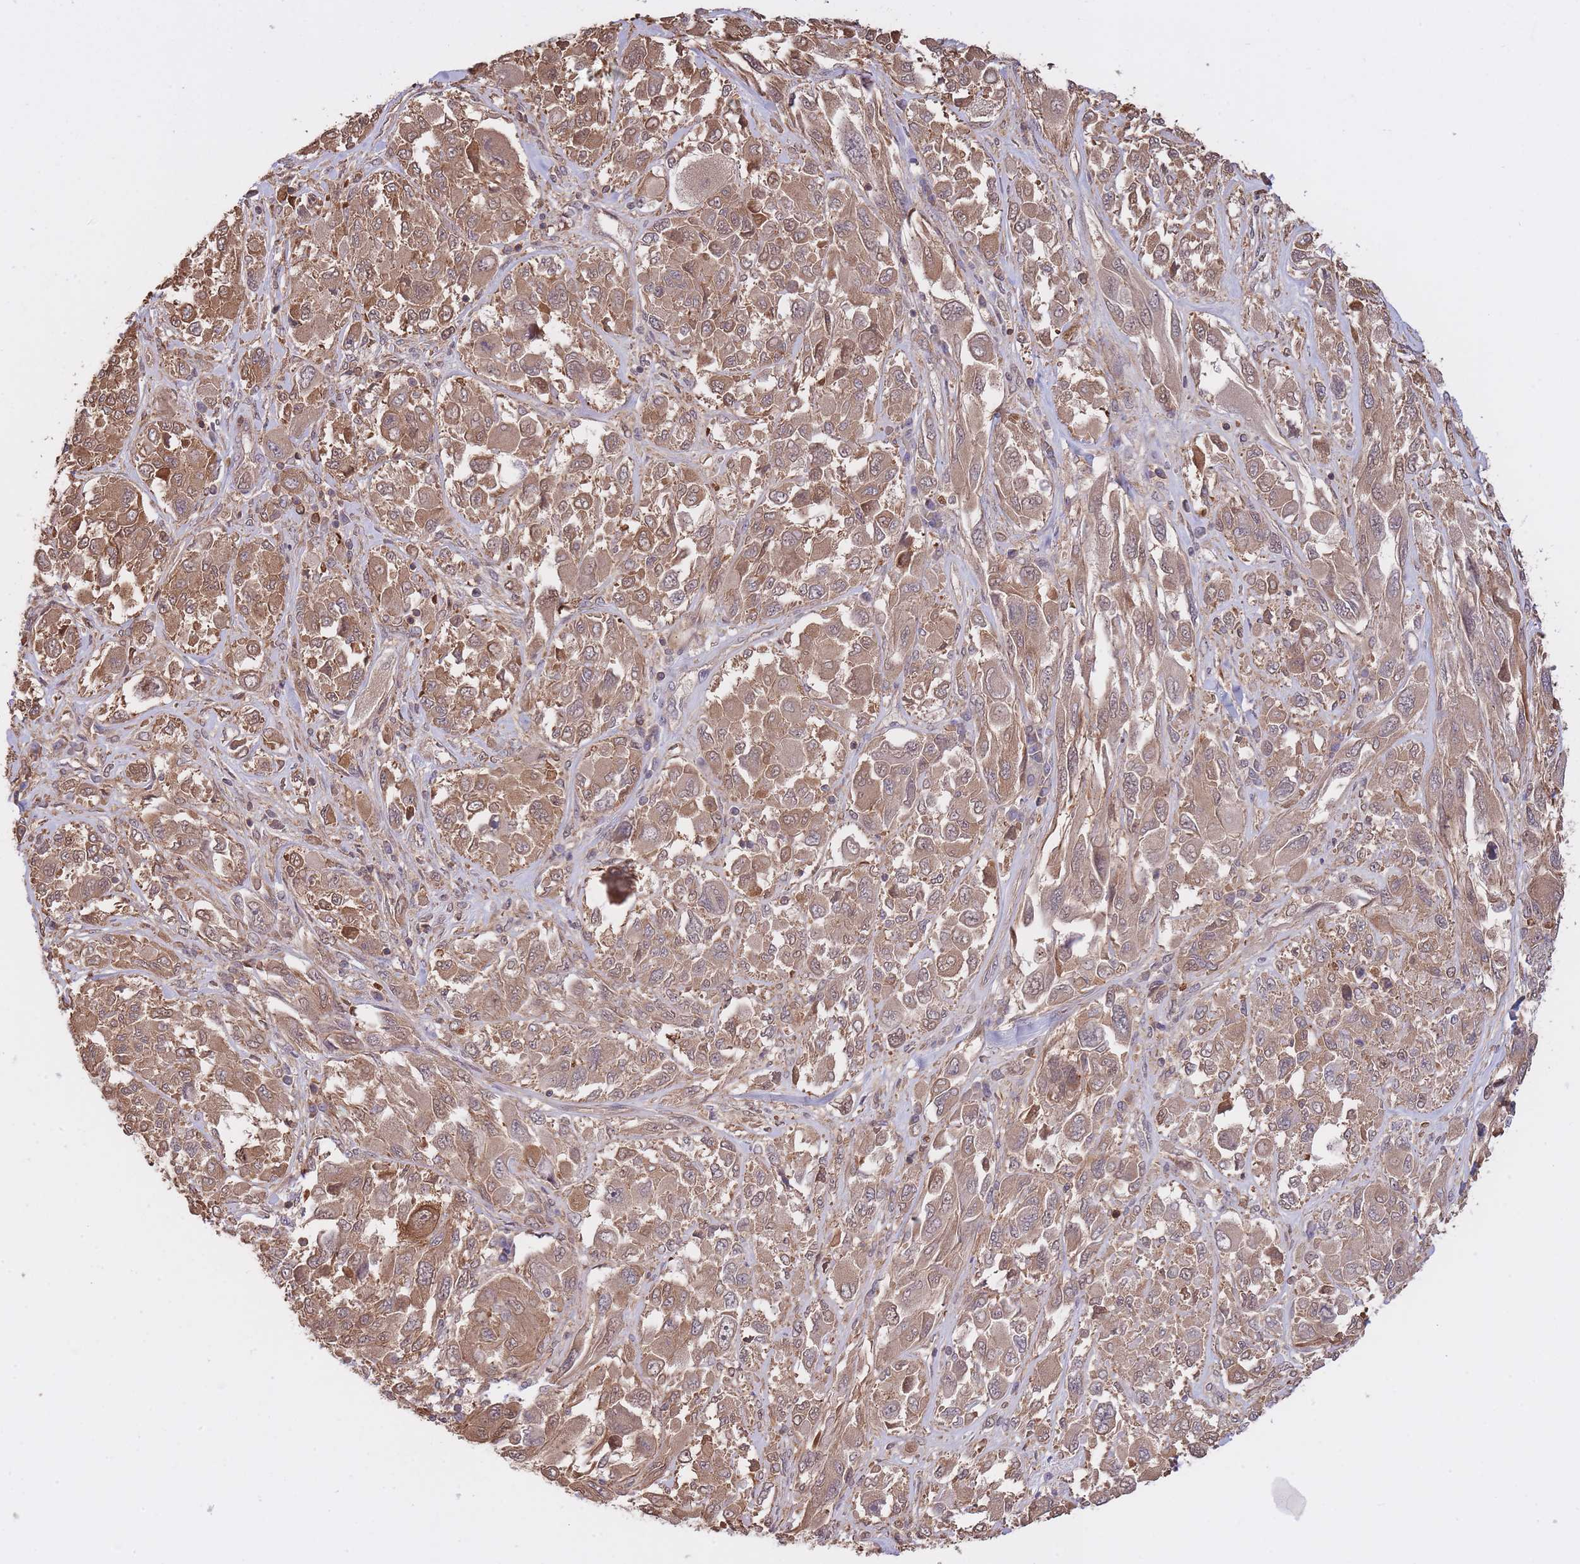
{"staining": {"intensity": "moderate", "quantity": ">75%", "location": "cytoplasmic/membranous"}, "tissue": "melanoma", "cell_type": "Tumor cells", "image_type": "cancer", "snomed": [{"axis": "morphology", "description": "Malignant melanoma, NOS"}, {"axis": "topography", "description": "Skin"}], "caption": "IHC staining of malignant melanoma, which displays medium levels of moderate cytoplasmic/membranous expression in approximately >75% of tumor cells indicating moderate cytoplasmic/membranous protein staining. The staining was performed using DAB (3,3'-diaminobenzidine) (brown) for protein detection and nuclei were counterstained in hematoxylin (blue).", "gene": "ZNF304", "patient": {"sex": "female", "age": 91}}